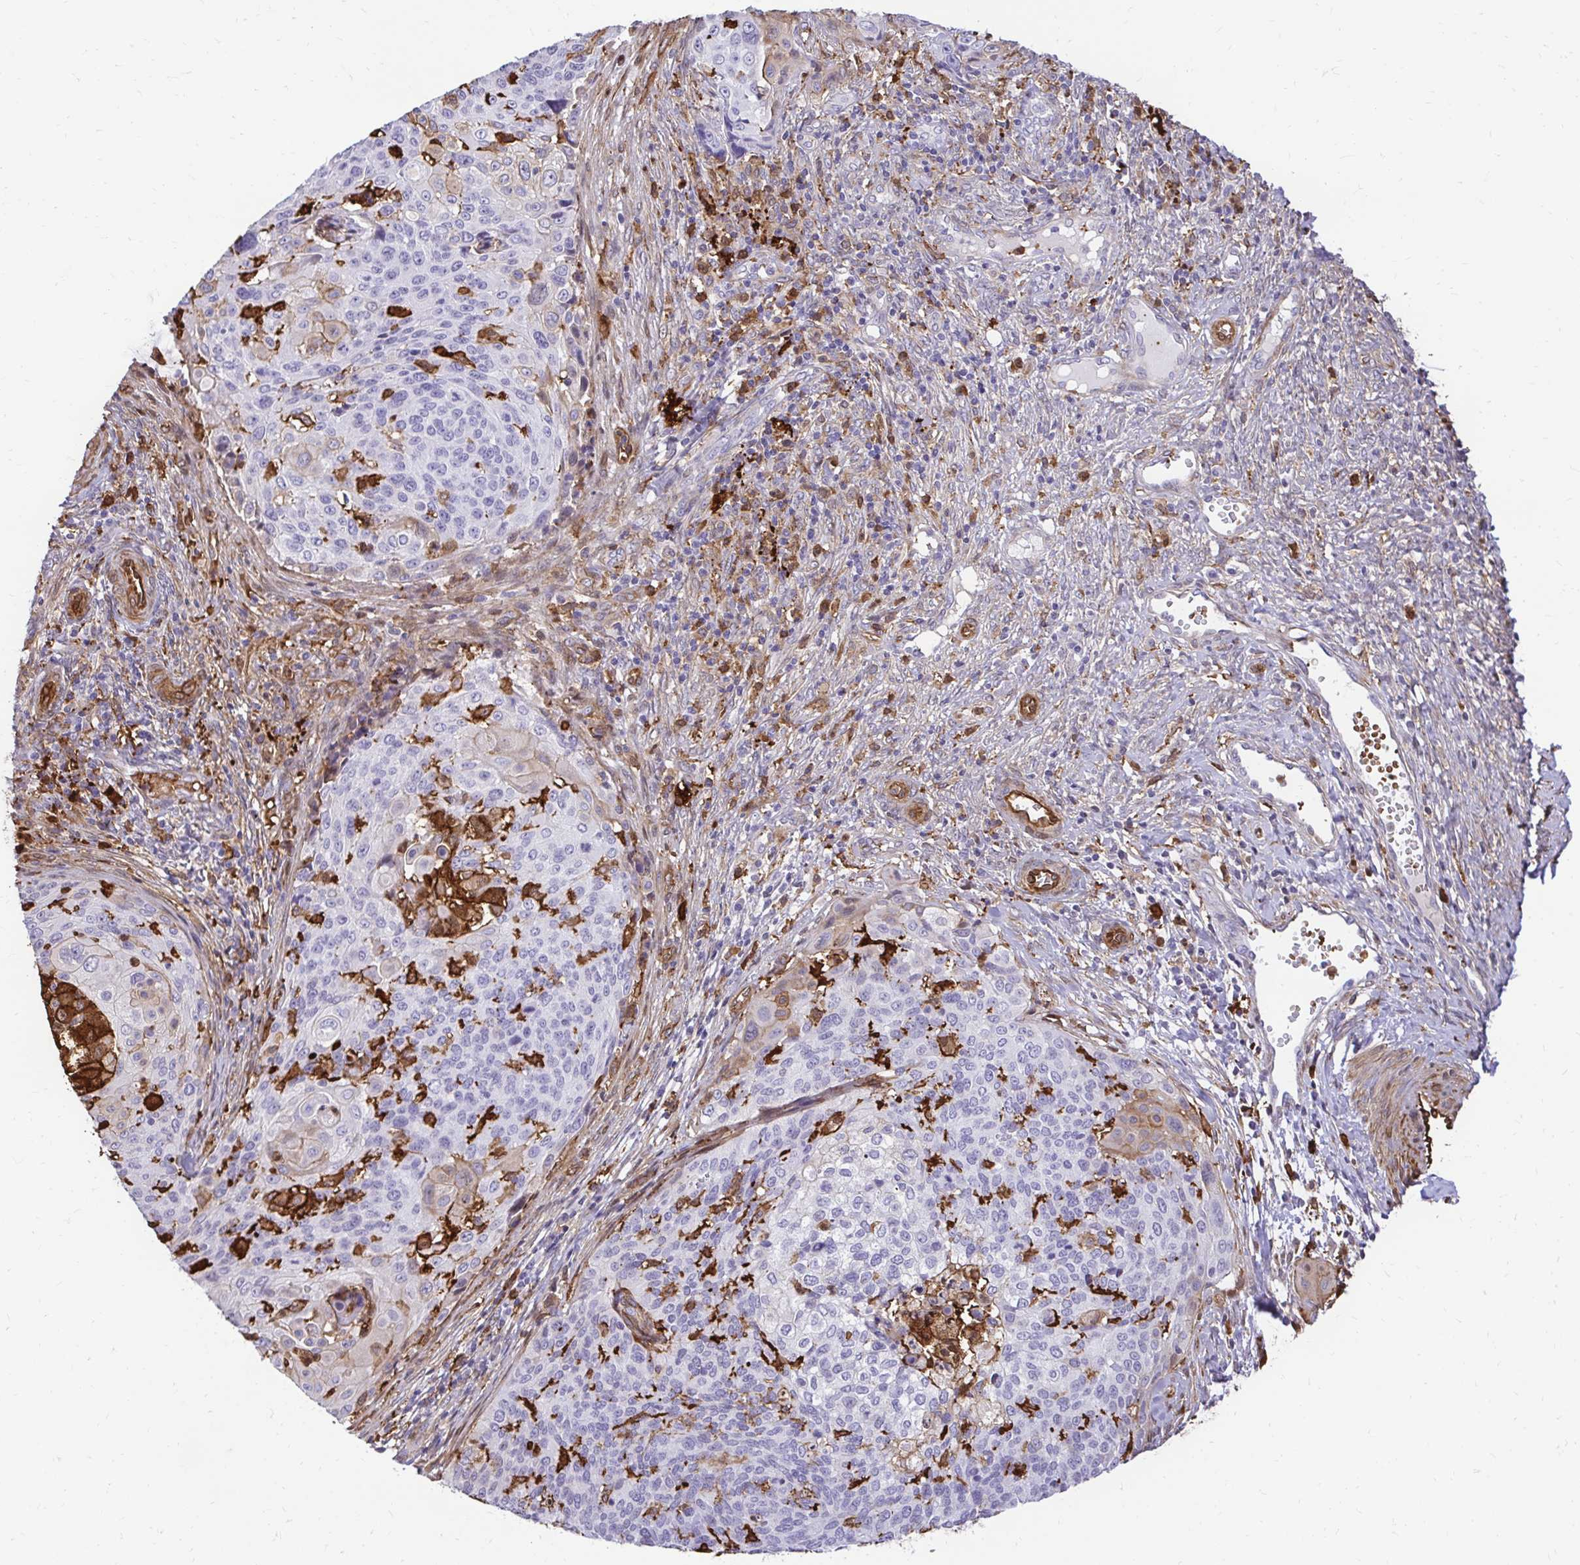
{"staining": {"intensity": "negative", "quantity": "none", "location": "none"}, "tissue": "cervical cancer", "cell_type": "Tumor cells", "image_type": "cancer", "snomed": [{"axis": "morphology", "description": "Squamous cell carcinoma, NOS"}, {"axis": "topography", "description": "Cervix"}], "caption": "An image of human cervical squamous cell carcinoma is negative for staining in tumor cells.", "gene": "GSN", "patient": {"sex": "female", "age": 49}}